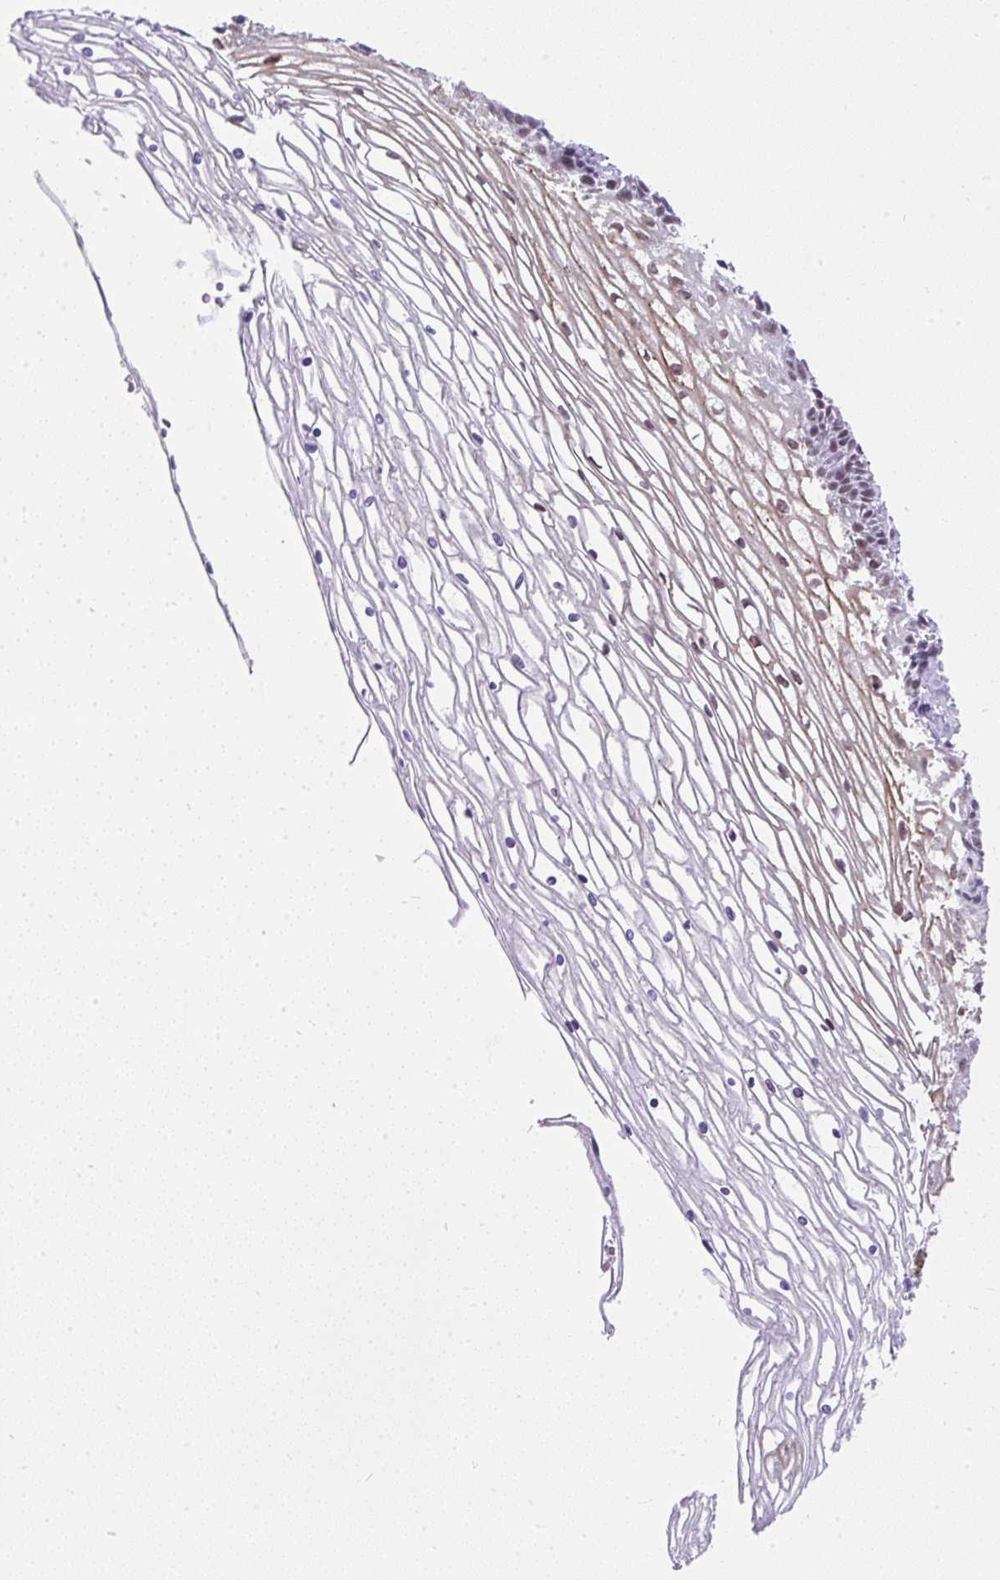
{"staining": {"intensity": "moderate", "quantity": ">75%", "location": "nuclear"}, "tissue": "cervix", "cell_type": "Glandular cells", "image_type": "normal", "snomed": [{"axis": "morphology", "description": "Normal tissue, NOS"}, {"axis": "topography", "description": "Cervix"}], "caption": "DAB (3,3'-diaminobenzidine) immunohistochemical staining of benign cervix exhibits moderate nuclear protein expression in approximately >75% of glandular cells. (DAB IHC, brown staining for protein, blue staining for nuclei).", "gene": "PLCXD2", "patient": {"sex": "female", "age": 36}}